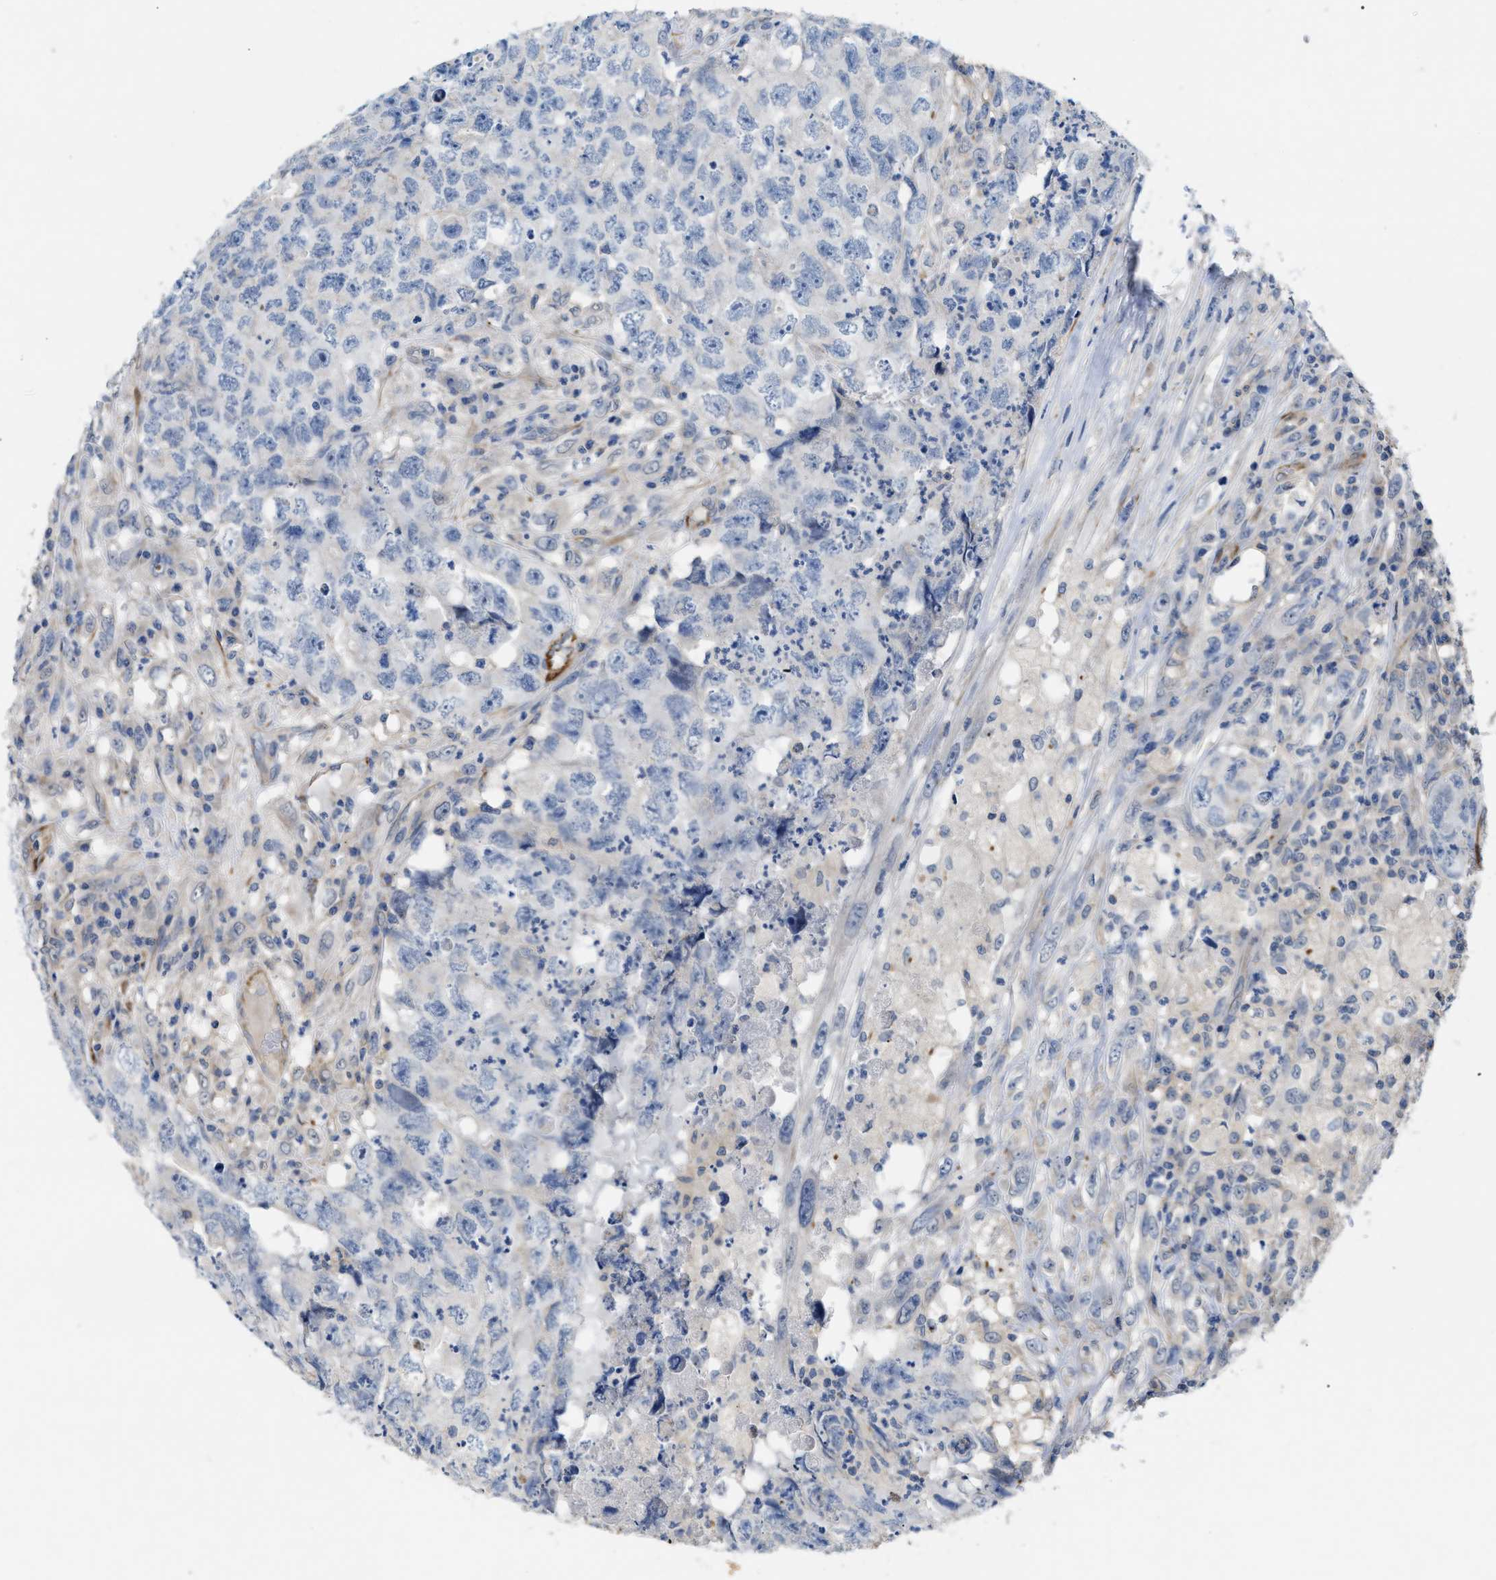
{"staining": {"intensity": "negative", "quantity": "none", "location": "none"}, "tissue": "testis cancer", "cell_type": "Tumor cells", "image_type": "cancer", "snomed": [{"axis": "morphology", "description": "Carcinoma, Embryonal, NOS"}, {"axis": "topography", "description": "Testis"}], "caption": "DAB immunohistochemical staining of testis cancer (embryonal carcinoma) exhibits no significant expression in tumor cells. The staining was performed using DAB (3,3'-diaminobenzidine) to visualize the protein expression in brown, while the nuclei were stained in blue with hematoxylin (Magnification: 20x).", "gene": "DHX58", "patient": {"sex": "male", "age": 32}}